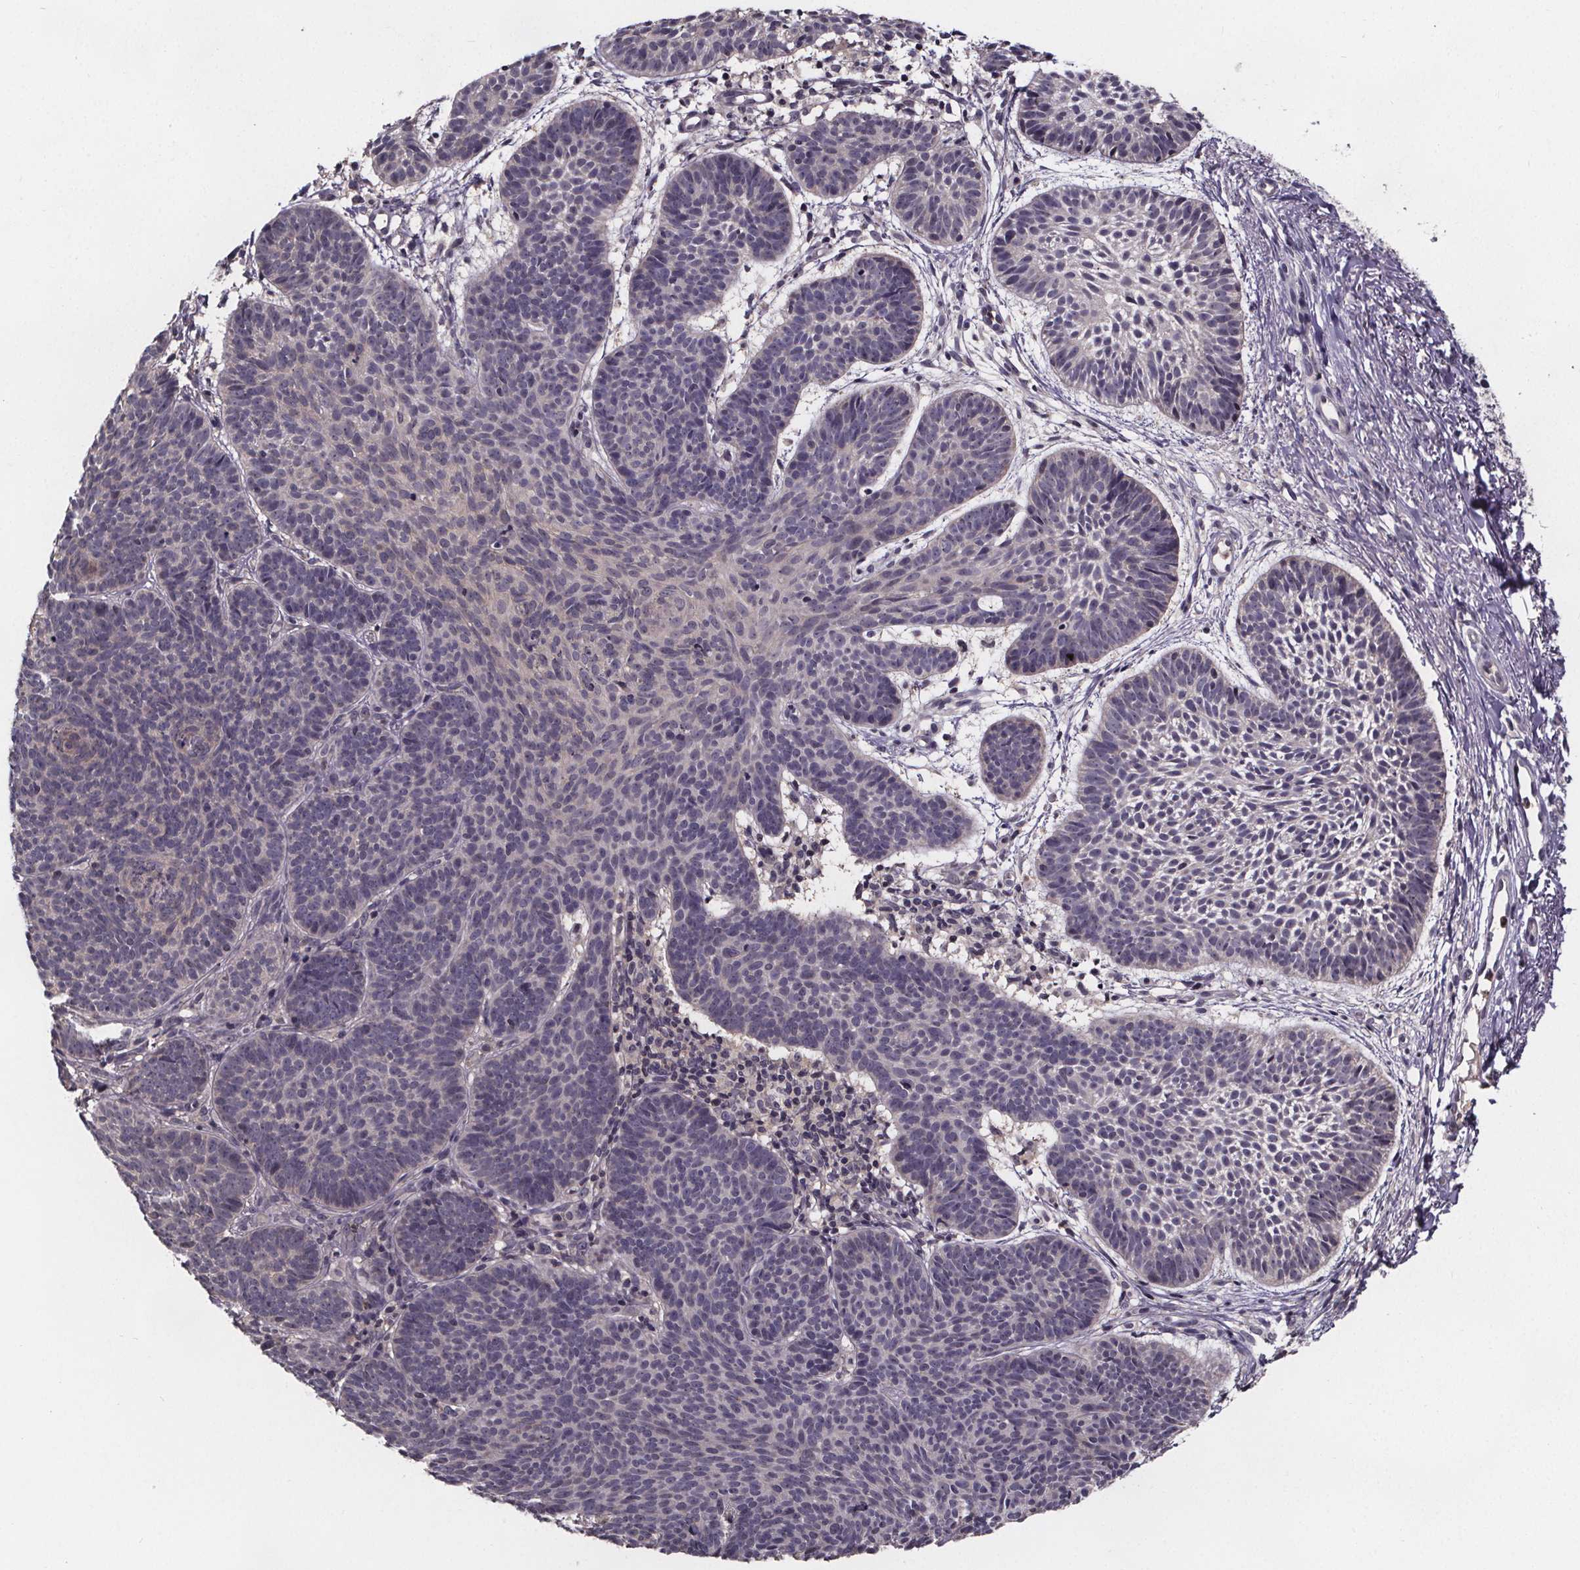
{"staining": {"intensity": "negative", "quantity": "none", "location": "none"}, "tissue": "skin cancer", "cell_type": "Tumor cells", "image_type": "cancer", "snomed": [{"axis": "morphology", "description": "Basal cell carcinoma"}, {"axis": "topography", "description": "Skin"}], "caption": "This is a micrograph of IHC staining of skin cancer (basal cell carcinoma), which shows no positivity in tumor cells.", "gene": "SMIM1", "patient": {"sex": "male", "age": 72}}